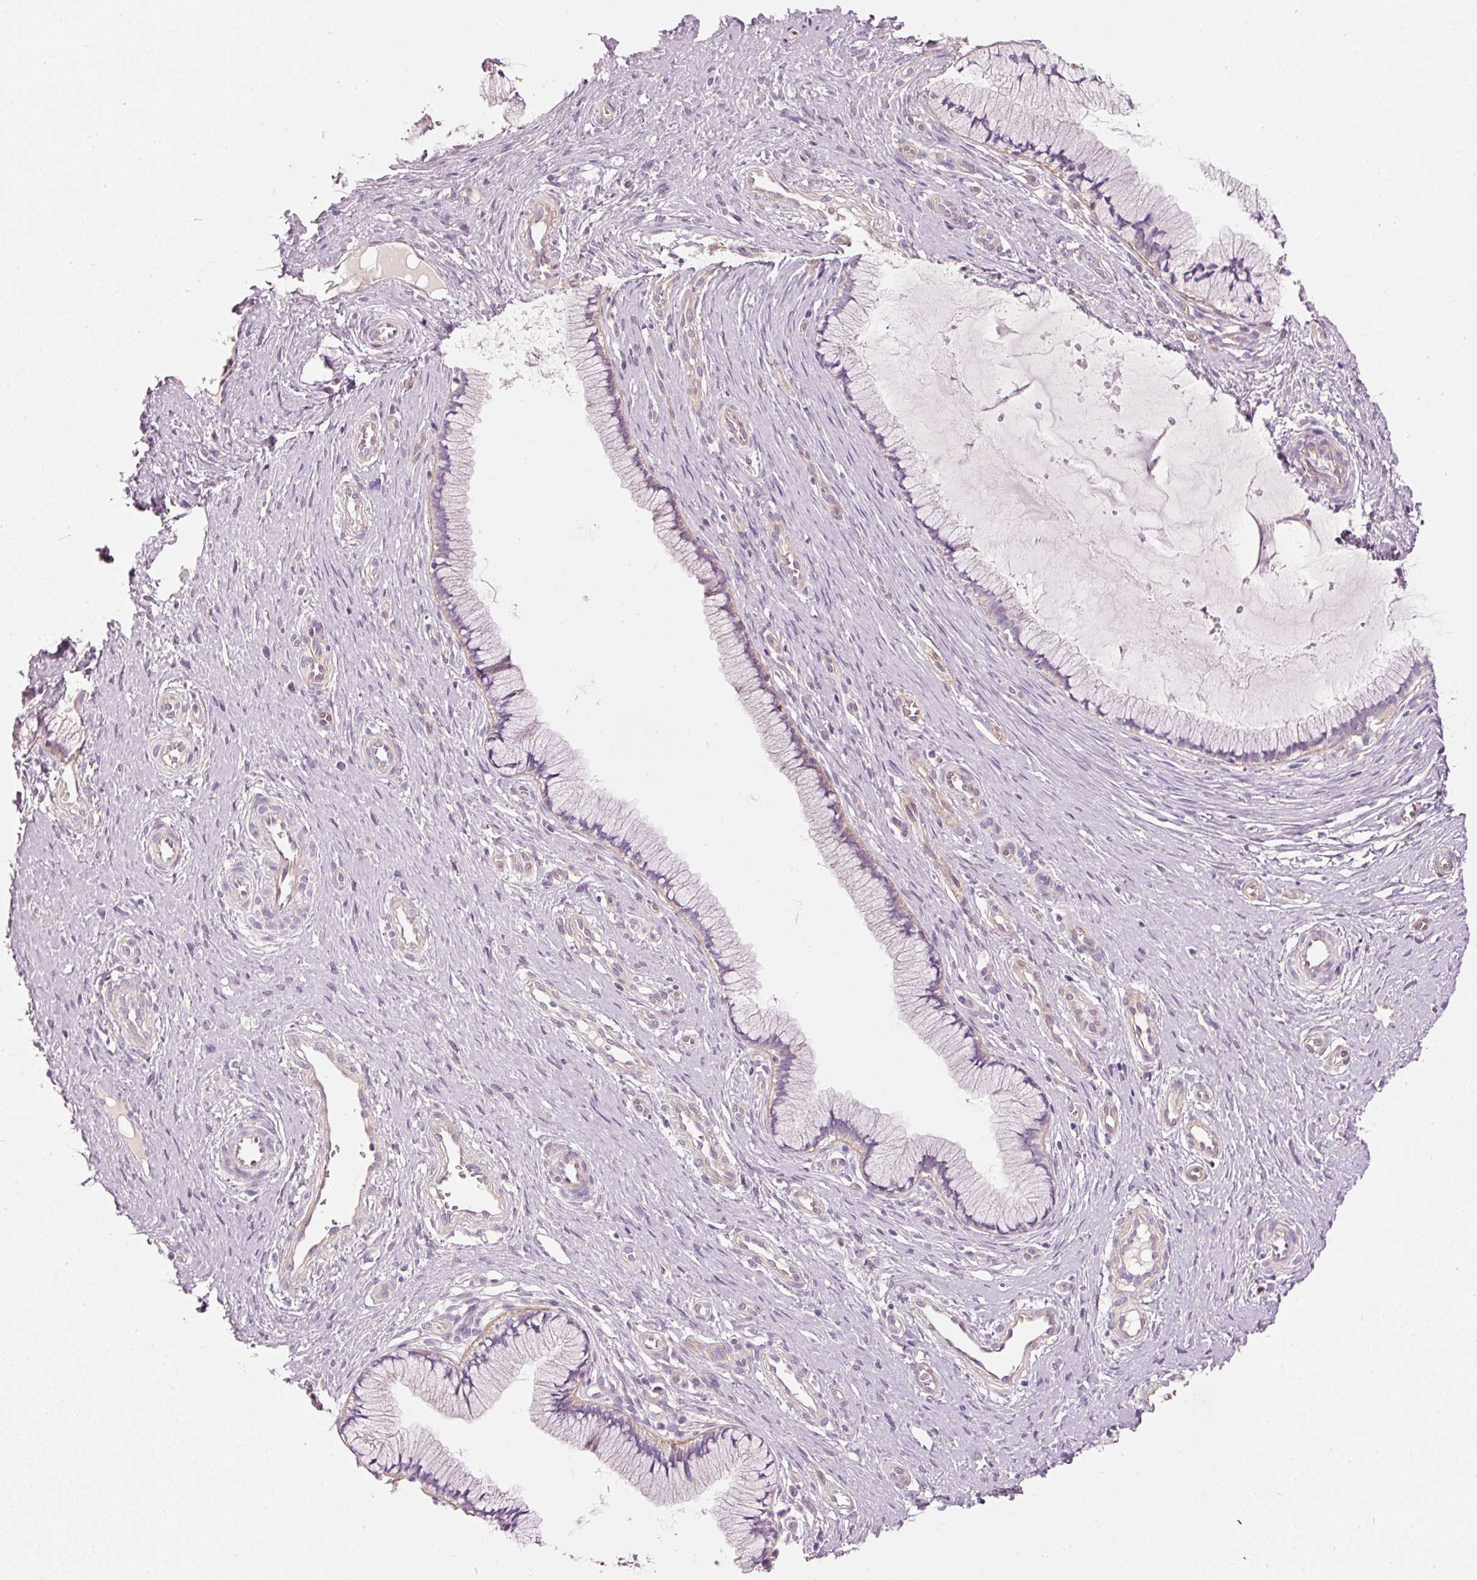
{"staining": {"intensity": "negative", "quantity": "none", "location": "none"}, "tissue": "cervix", "cell_type": "Glandular cells", "image_type": "normal", "snomed": [{"axis": "morphology", "description": "Normal tissue, NOS"}, {"axis": "topography", "description": "Cervix"}], "caption": "The image displays no staining of glandular cells in unremarkable cervix. Brightfield microscopy of immunohistochemistry stained with DAB (3,3'-diaminobenzidine) (brown) and hematoxylin (blue), captured at high magnification.", "gene": "OSR2", "patient": {"sex": "female", "age": 36}}